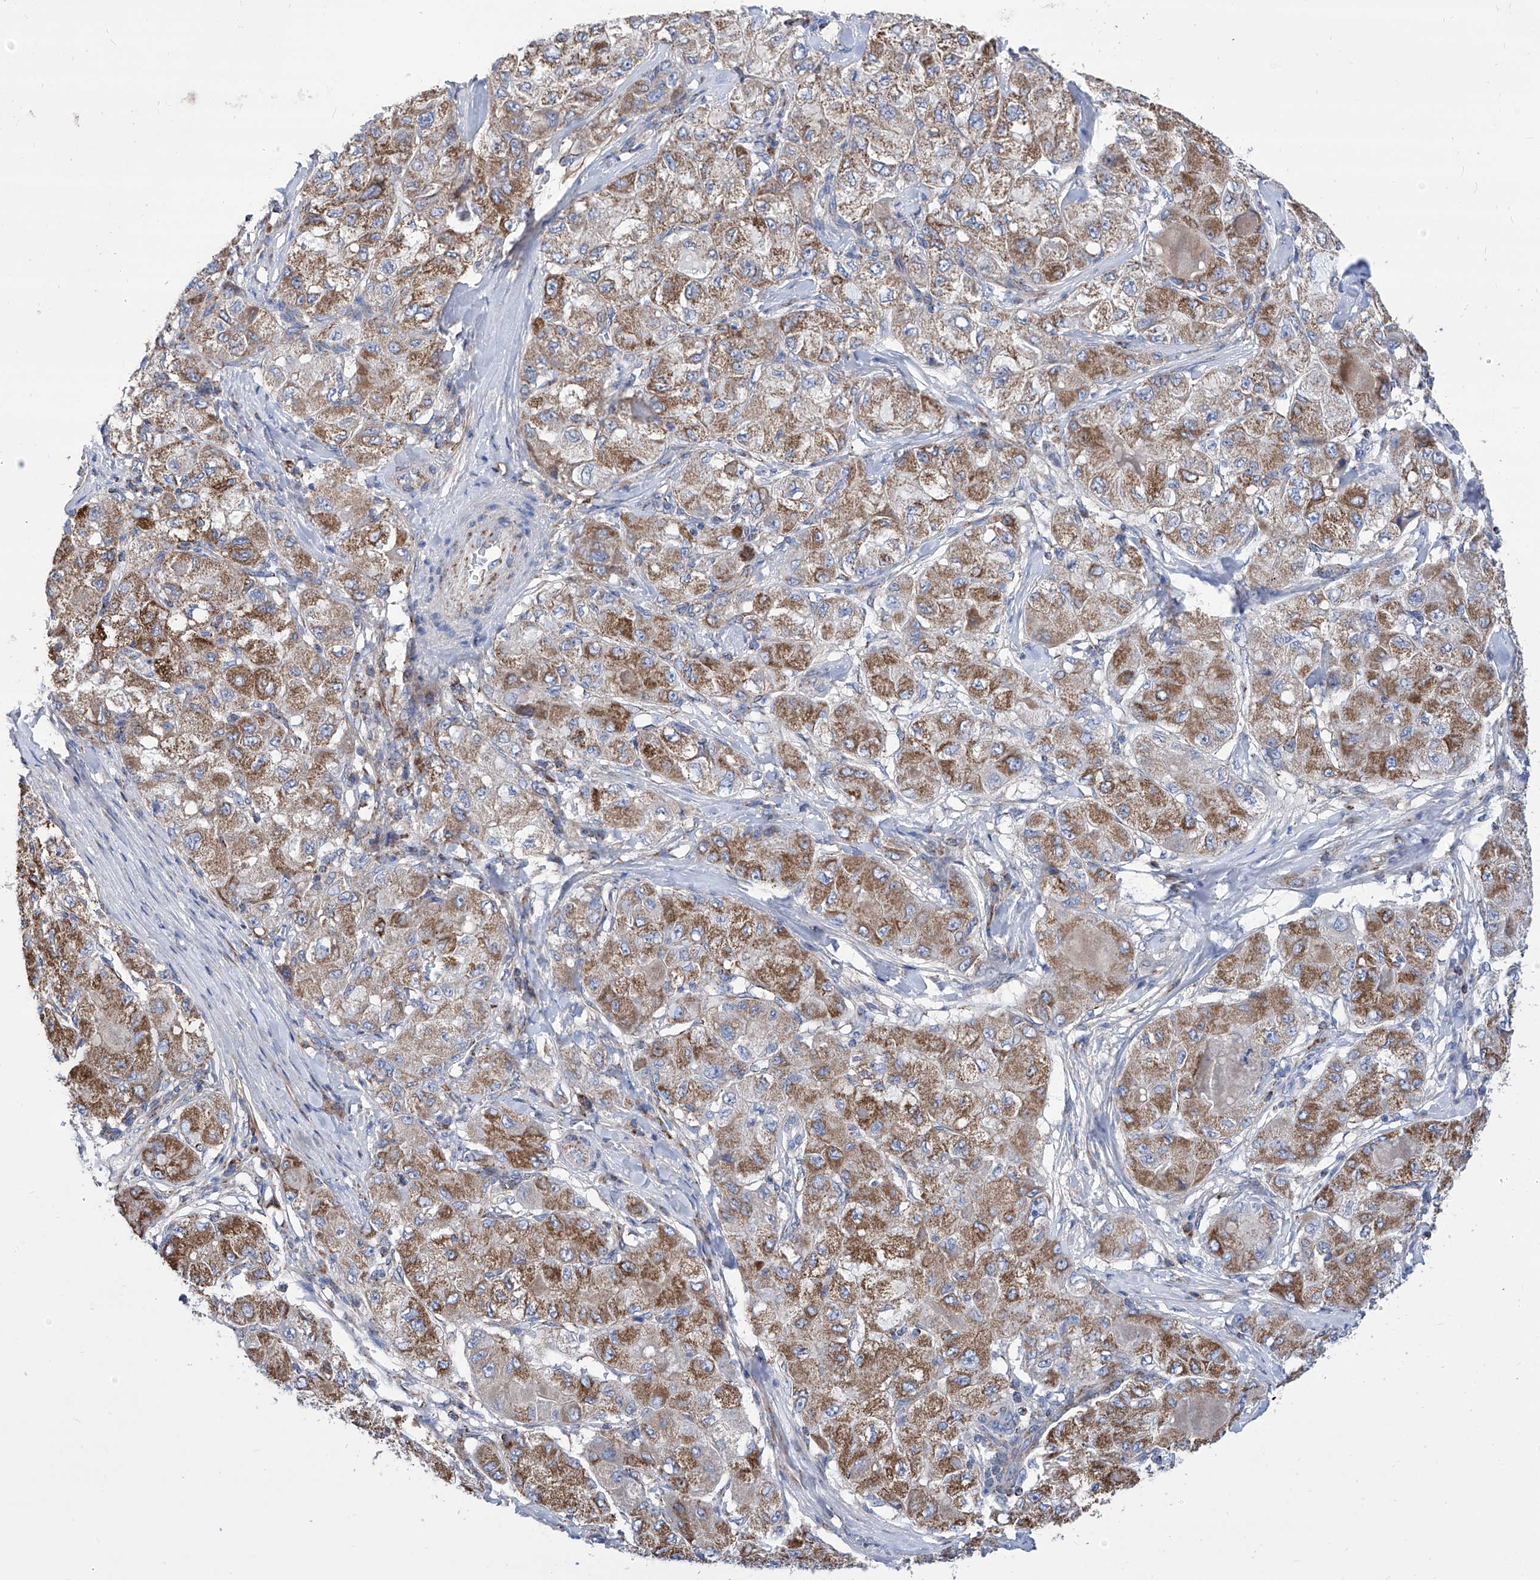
{"staining": {"intensity": "moderate", "quantity": ">75%", "location": "cytoplasmic/membranous"}, "tissue": "liver cancer", "cell_type": "Tumor cells", "image_type": "cancer", "snomed": [{"axis": "morphology", "description": "Carcinoma, Hepatocellular, NOS"}, {"axis": "topography", "description": "Liver"}], "caption": "An immunohistochemistry (IHC) micrograph of neoplastic tissue is shown. Protein staining in brown labels moderate cytoplasmic/membranous positivity in liver cancer within tumor cells.", "gene": "SRBD1", "patient": {"sex": "male", "age": 80}}